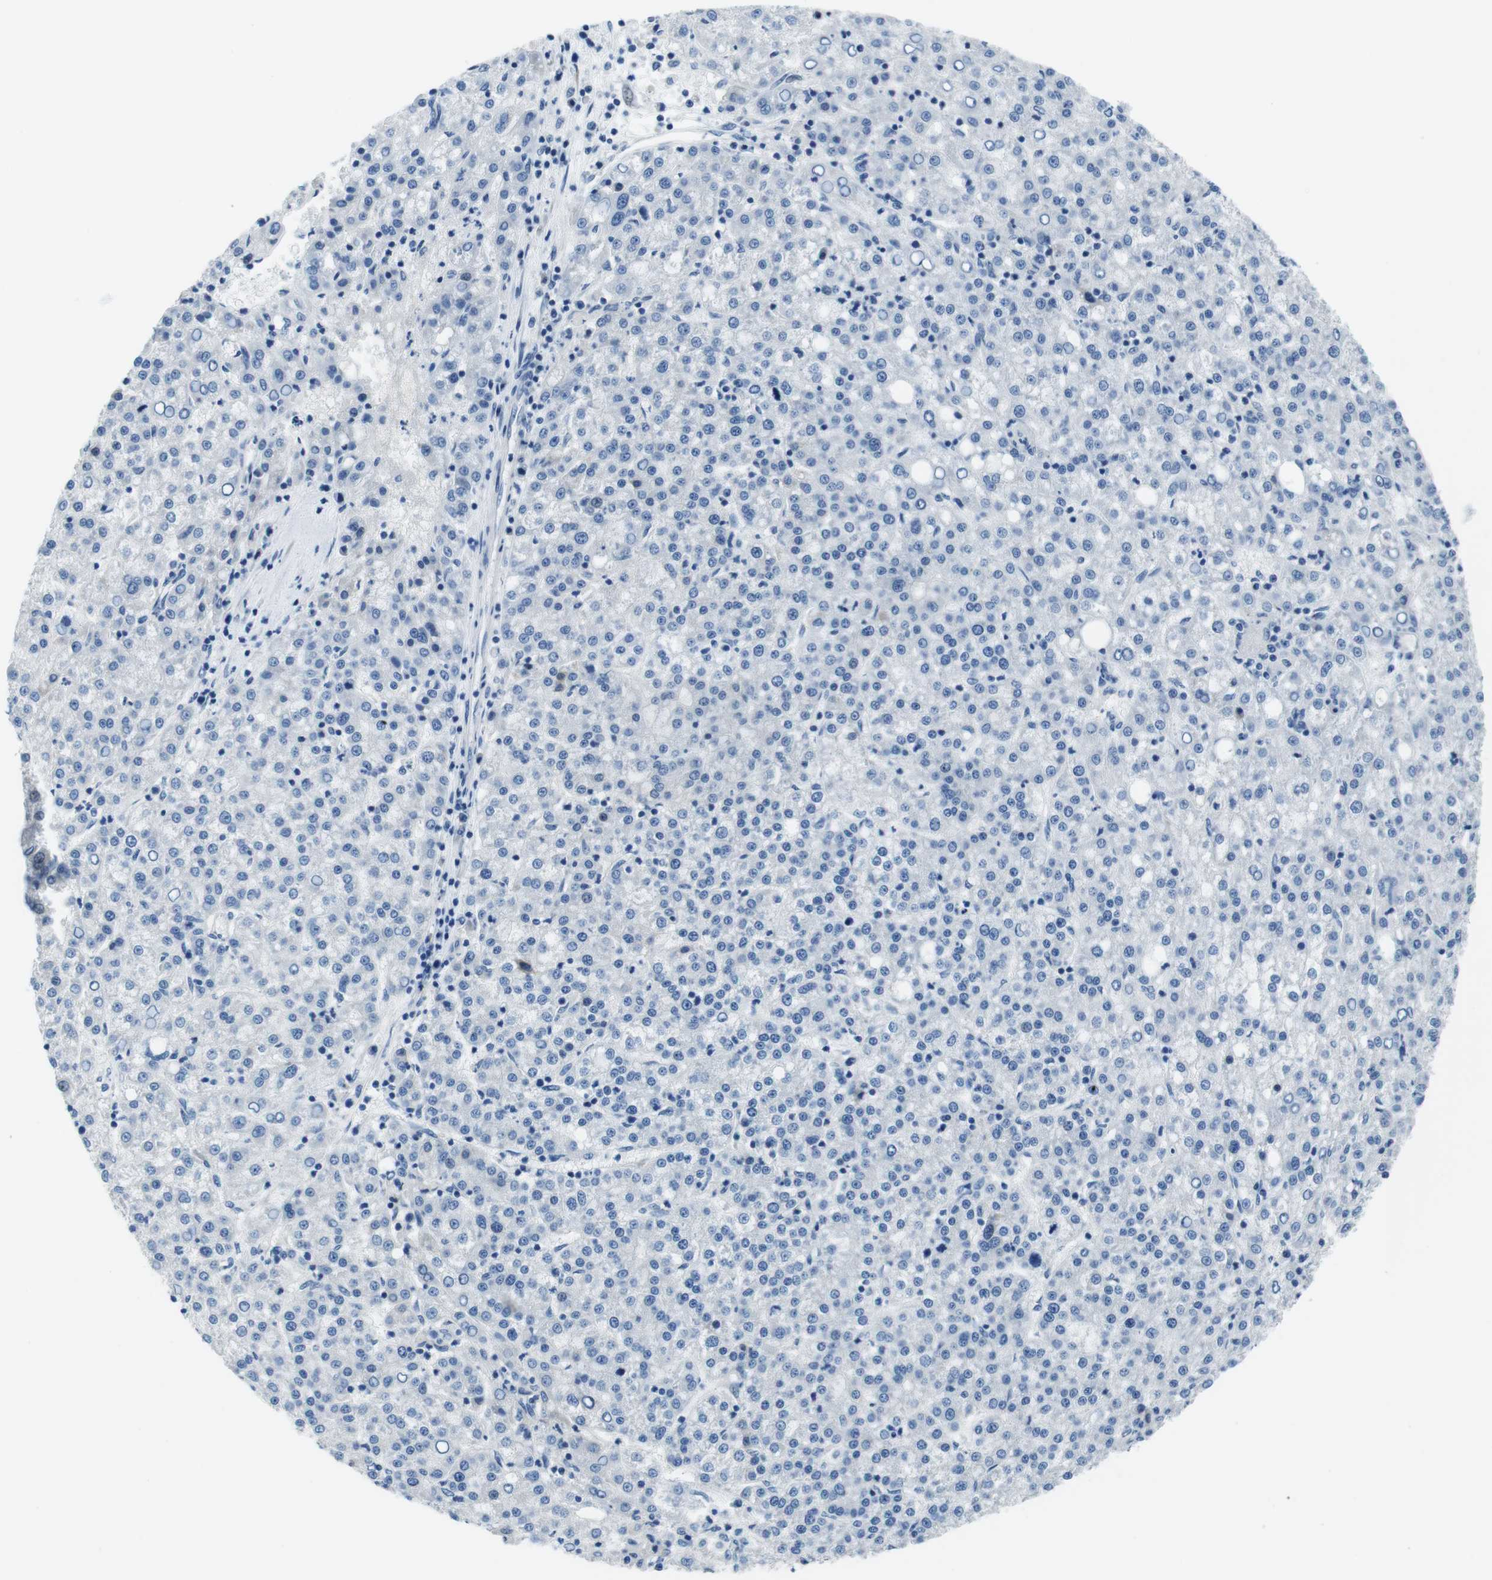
{"staining": {"intensity": "negative", "quantity": "none", "location": "none"}, "tissue": "liver cancer", "cell_type": "Tumor cells", "image_type": "cancer", "snomed": [{"axis": "morphology", "description": "Carcinoma, Hepatocellular, NOS"}, {"axis": "topography", "description": "Liver"}], "caption": "Human hepatocellular carcinoma (liver) stained for a protein using immunohistochemistry exhibits no staining in tumor cells.", "gene": "EIF2B5", "patient": {"sex": "female", "age": 58}}